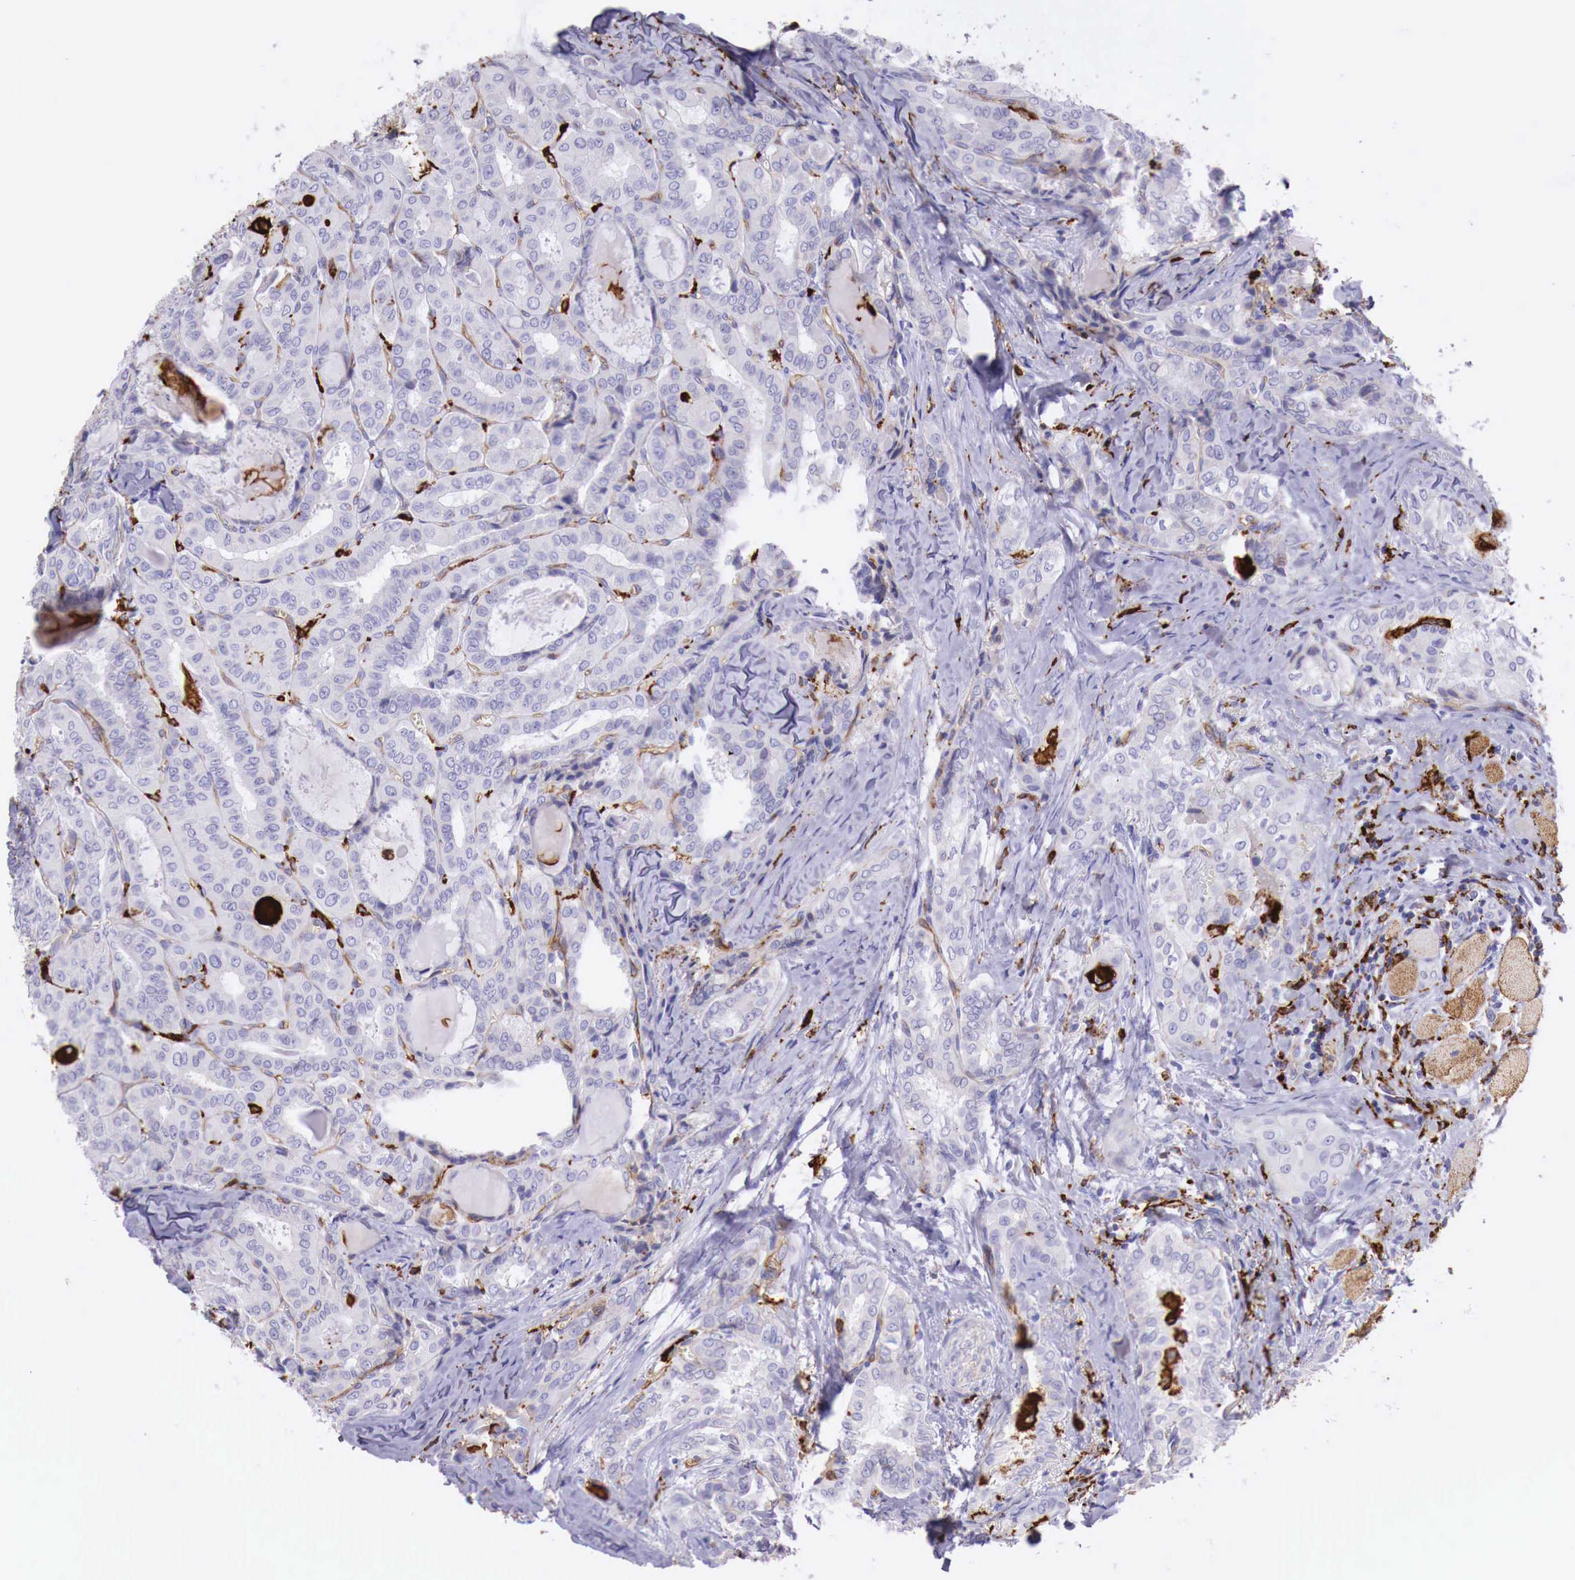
{"staining": {"intensity": "negative", "quantity": "none", "location": "none"}, "tissue": "thyroid cancer", "cell_type": "Tumor cells", "image_type": "cancer", "snomed": [{"axis": "morphology", "description": "Papillary adenocarcinoma, NOS"}, {"axis": "topography", "description": "Thyroid gland"}], "caption": "The micrograph displays no staining of tumor cells in thyroid cancer (papillary adenocarcinoma).", "gene": "MSR1", "patient": {"sex": "female", "age": 71}}